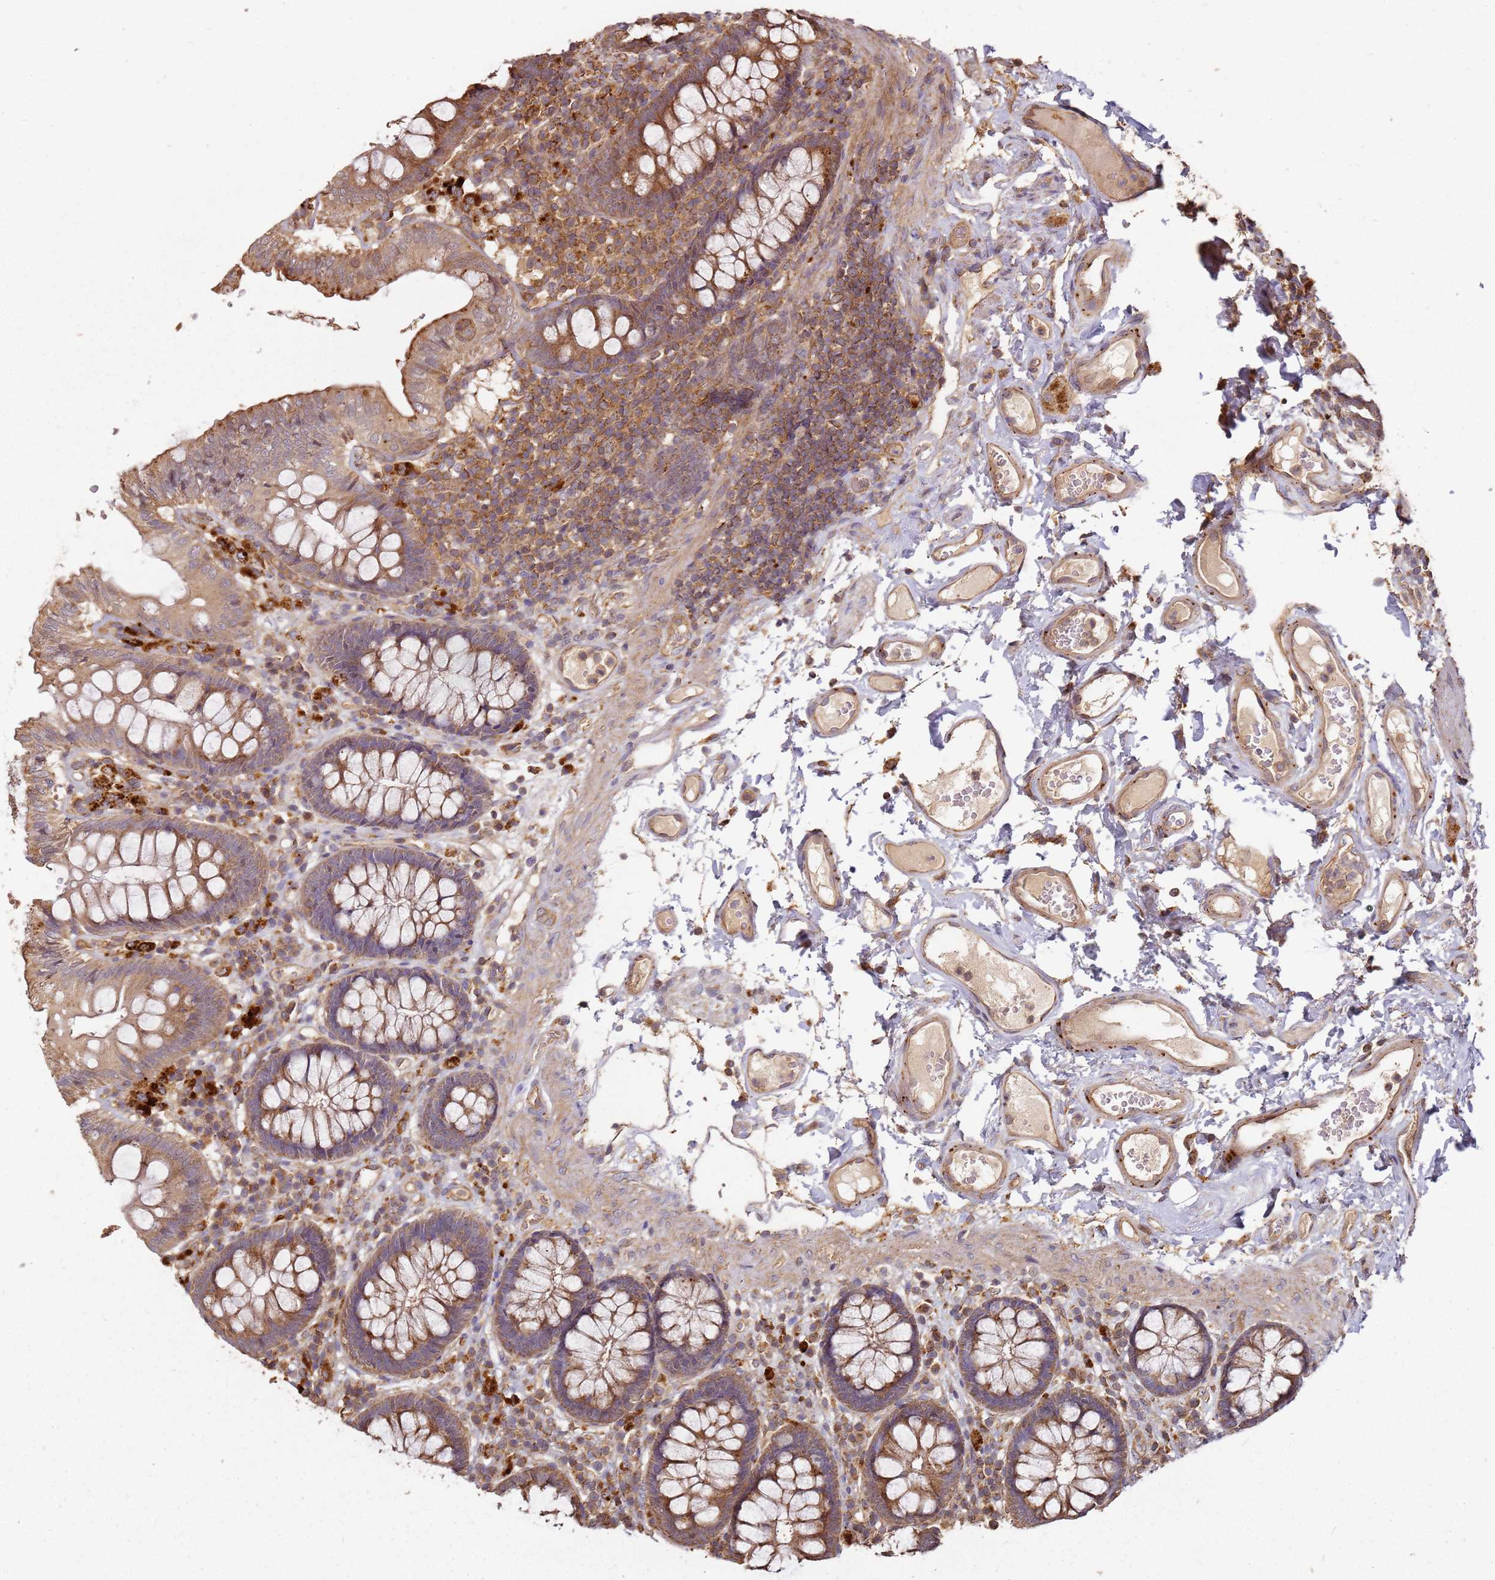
{"staining": {"intensity": "moderate", "quantity": ">75%", "location": "cytoplasmic/membranous"}, "tissue": "colon", "cell_type": "Endothelial cells", "image_type": "normal", "snomed": [{"axis": "morphology", "description": "Normal tissue, NOS"}, {"axis": "topography", "description": "Colon"}], "caption": "Immunohistochemistry (DAB) staining of normal colon demonstrates moderate cytoplasmic/membranous protein staining in about >75% of endothelial cells. (IHC, brightfield microscopy, high magnification).", "gene": "SCGB2B2", "patient": {"sex": "male", "age": 84}}